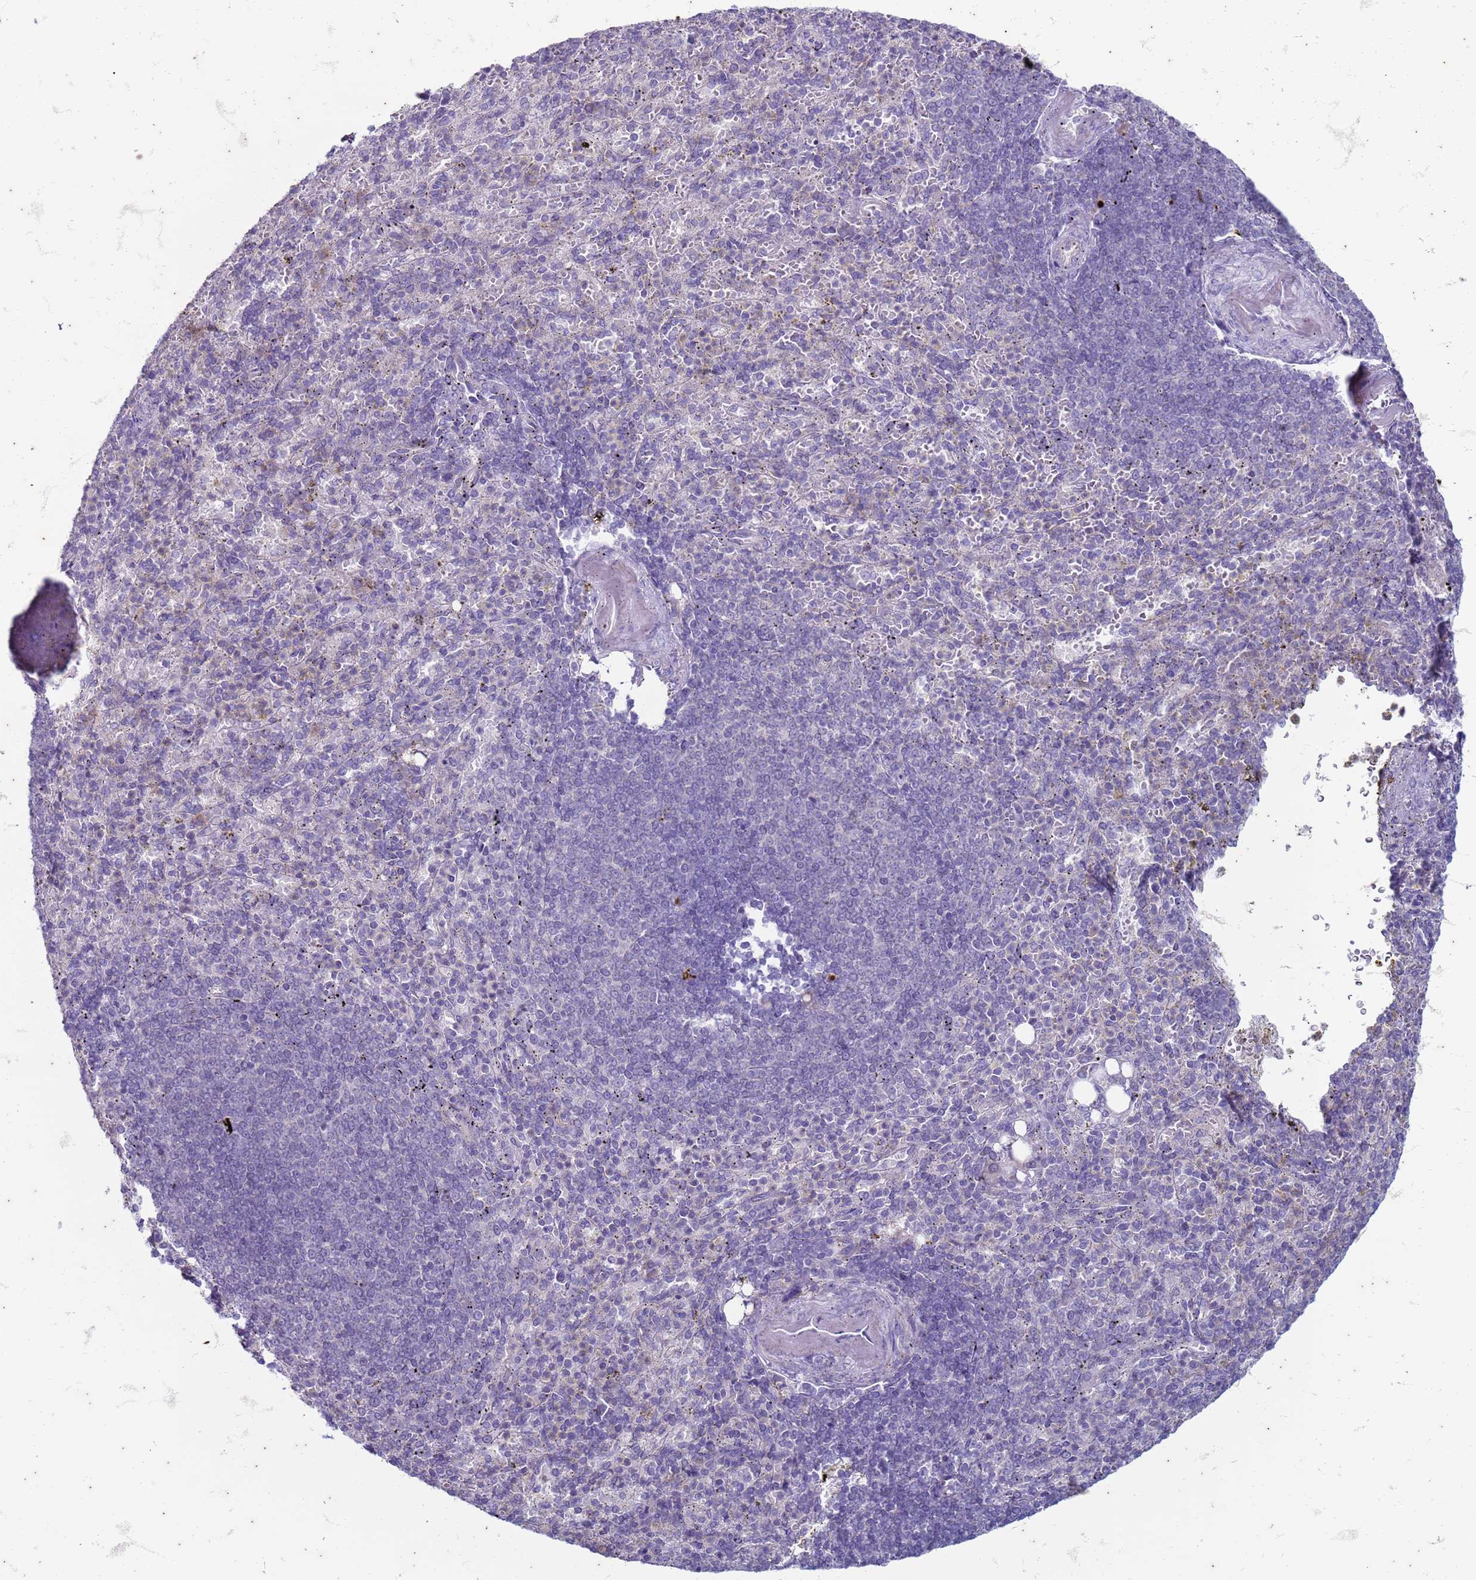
{"staining": {"intensity": "negative", "quantity": "none", "location": "none"}, "tissue": "spleen", "cell_type": "Cells in red pulp", "image_type": "normal", "snomed": [{"axis": "morphology", "description": "Normal tissue, NOS"}, {"axis": "topography", "description": "Spleen"}], "caption": "The IHC image has no significant expression in cells in red pulp of spleen. (DAB (3,3'-diaminobenzidine) IHC with hematoxylin counter stain).", "gene": "SUCO", "patient": {"sex": "female", "age": 74}}